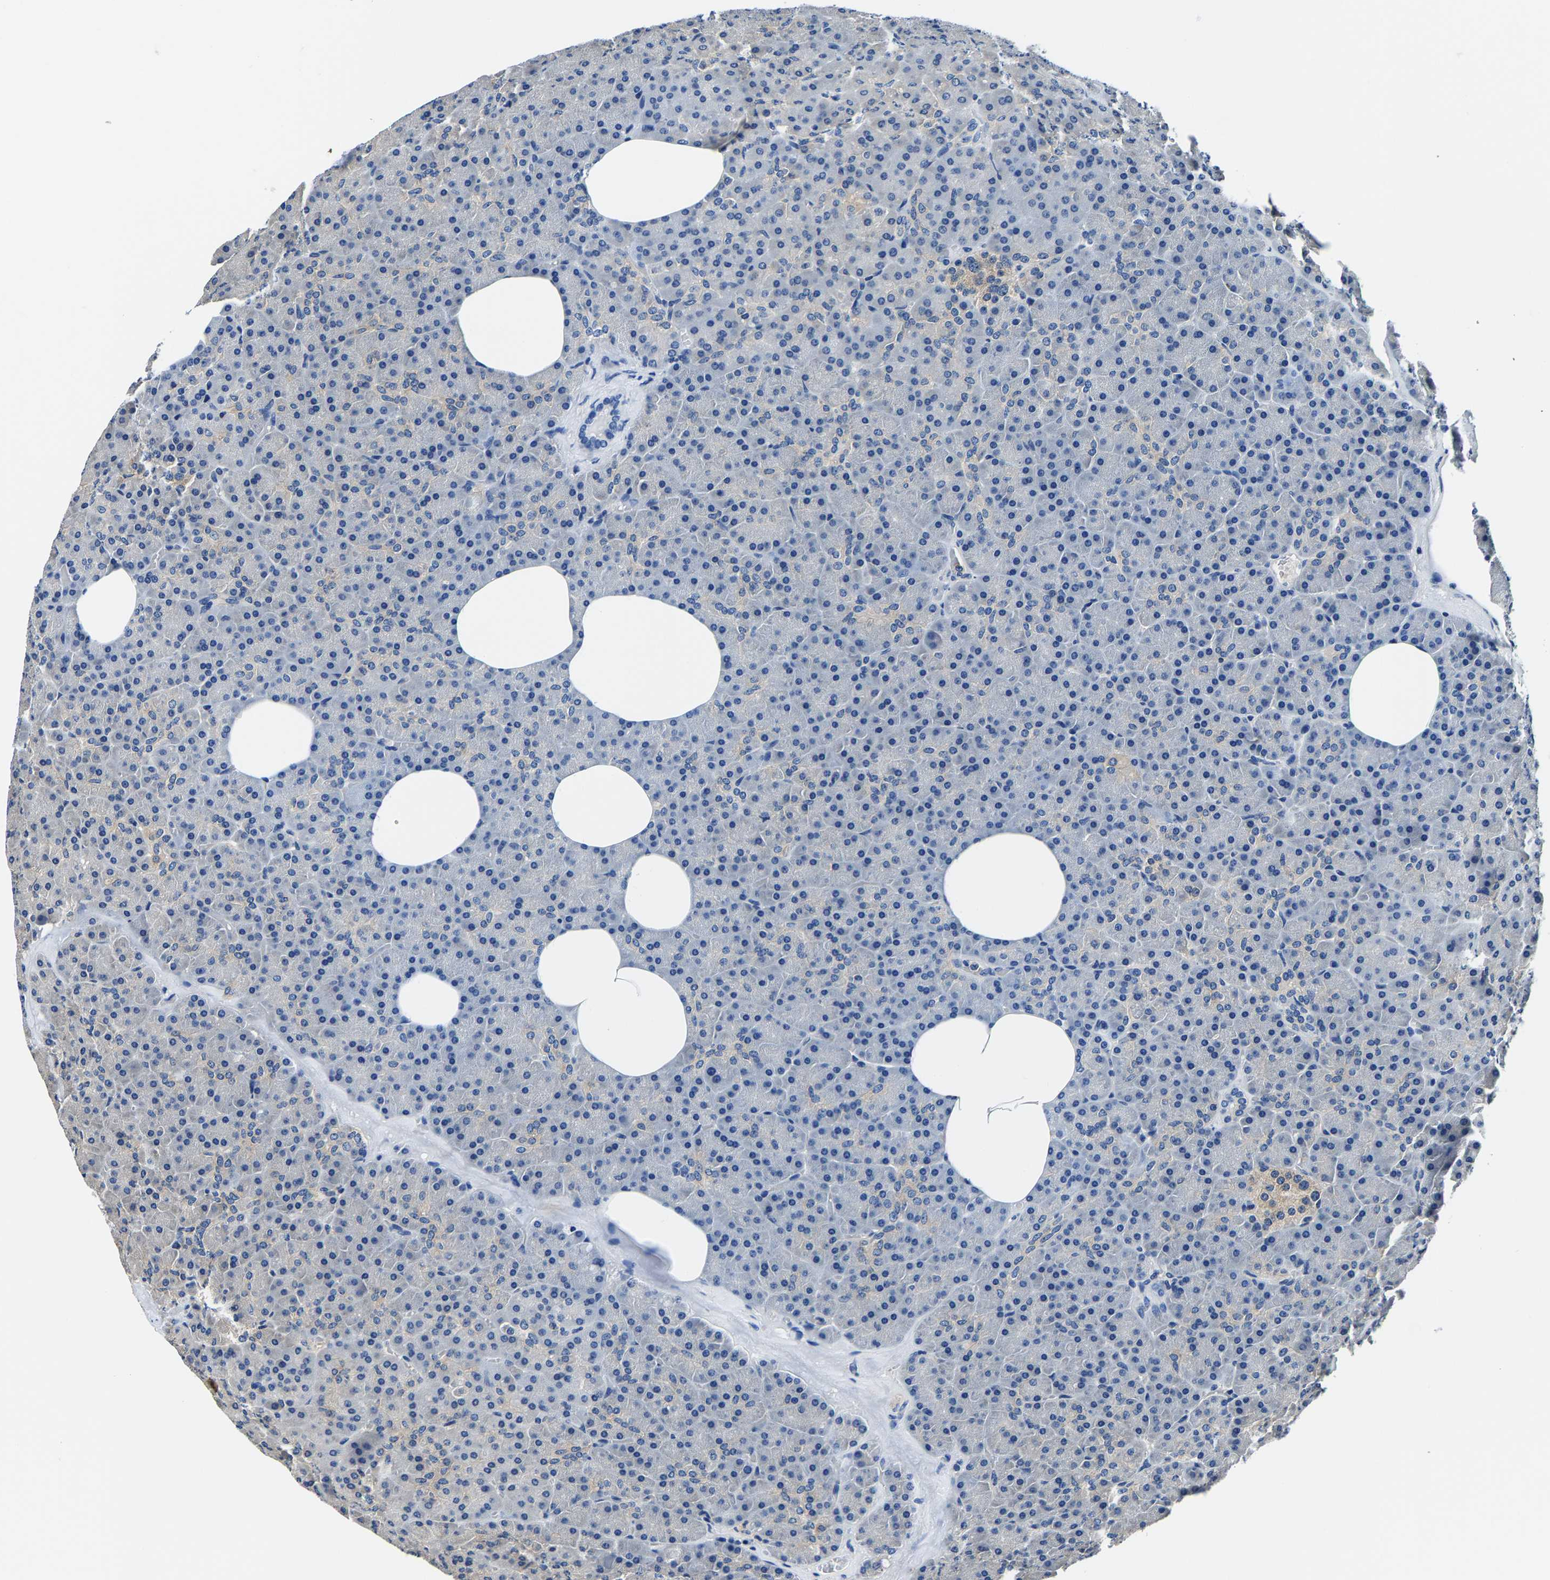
{"staining": {"intensity": "negative", "quantity": "none", "location": "none"}, "tissue": "pancreas", "cell_type": "Exocrine glandular cells", "image_type": "normal", "snomed": [{"axis": "morphology", "description": "Normal tissue, NOS"}, {"axis": "morphology", "description": "Carcinoid, malignant, NOS"}, {"axis": "topography", "description": "Pancreas"}], "caption": "Immunohistochemistry micrograph of normal pancreas: pancreas stained with DAB exhibits no significant protein expression in exocrine glandular cells.", "gene": "ALDOB", "patient": {"sex": "female", "age": 35}}